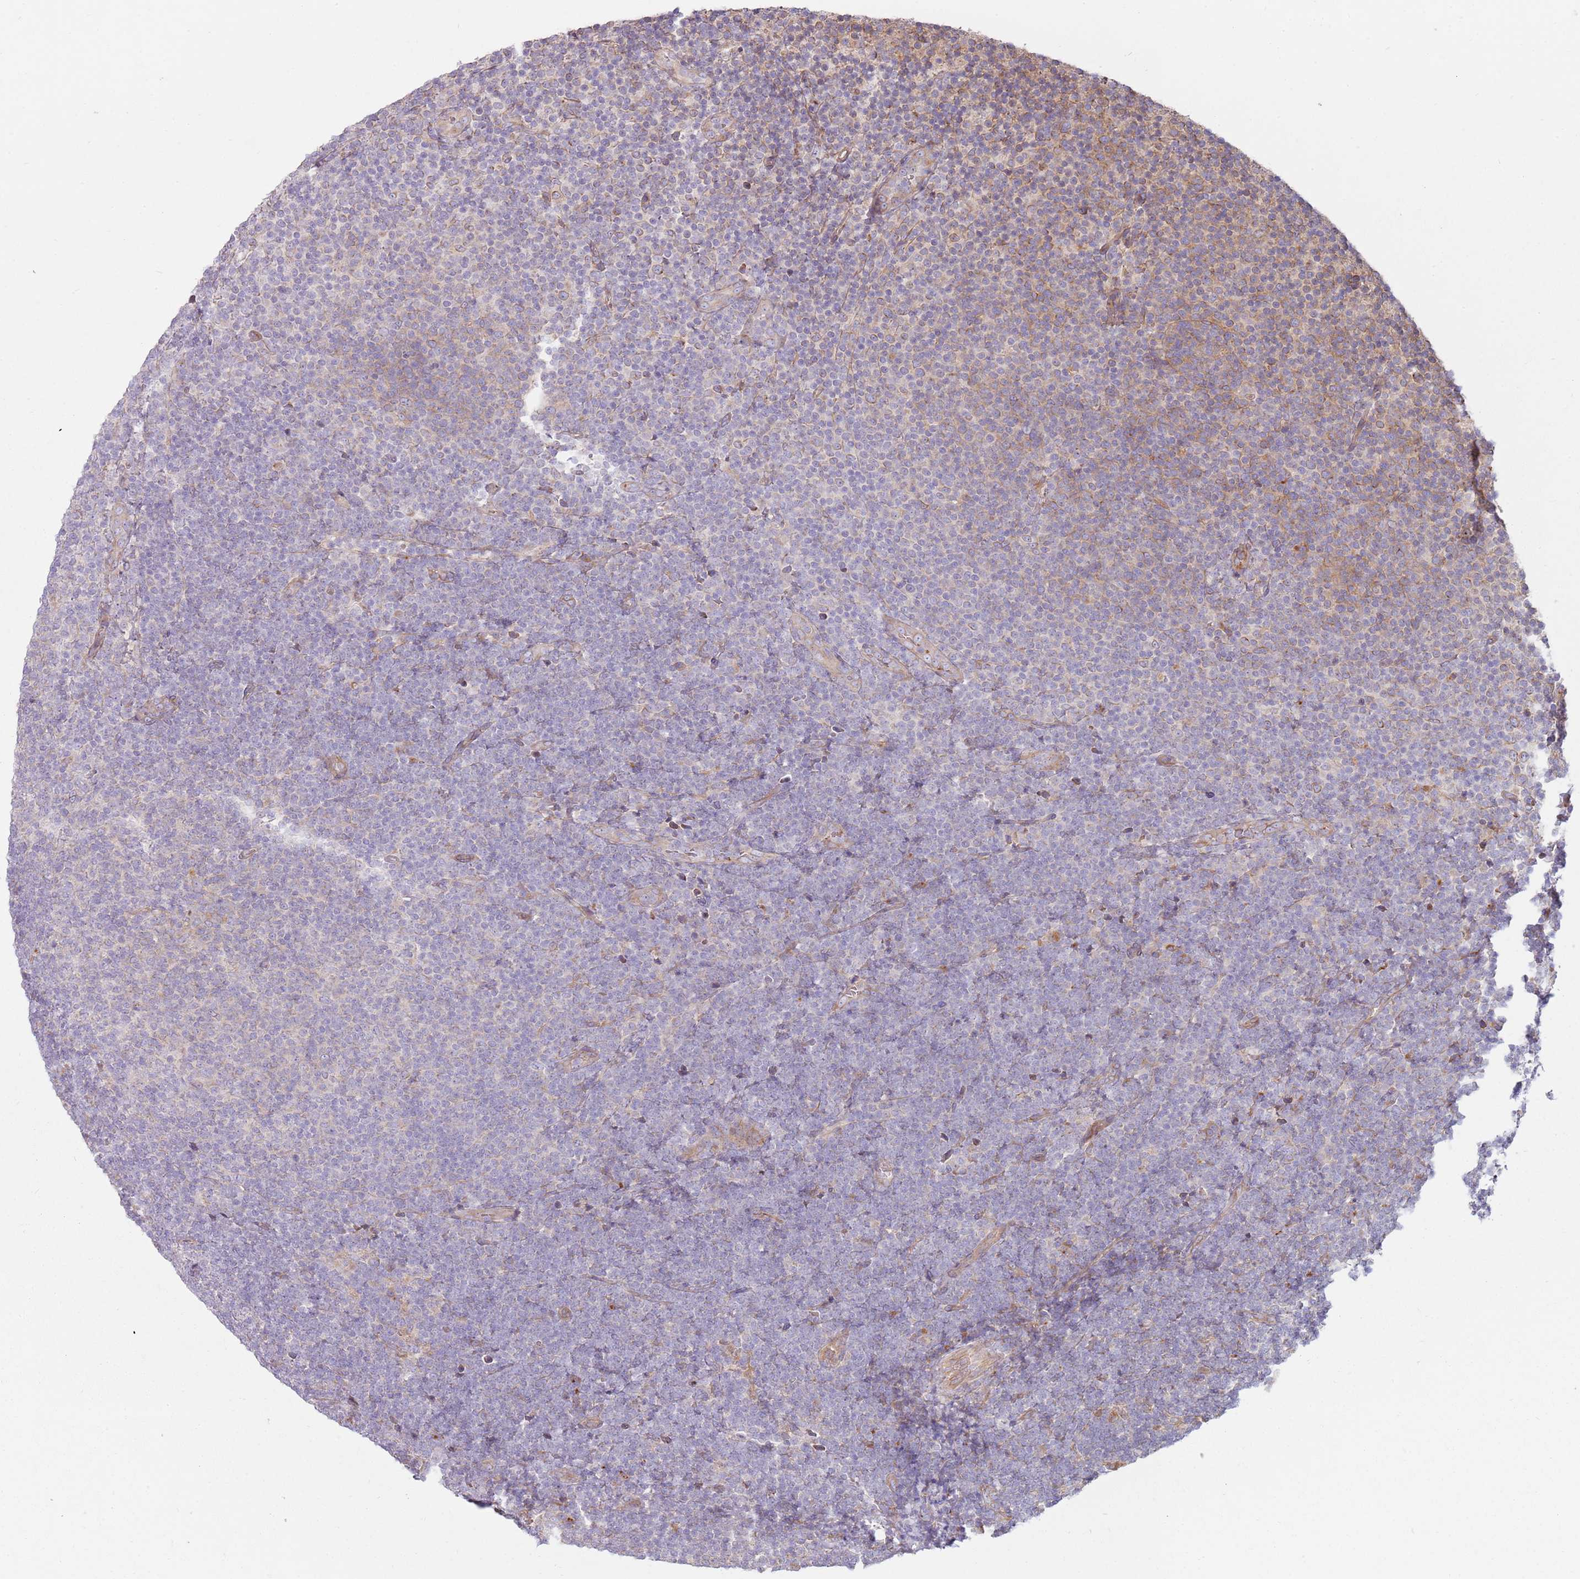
{"staining": {"intensity": "negative", "quantity": "none", "location": "none"}, "tissue": "lymphoma", "cell_type": "Tumor cells", "image_type": "cancer", "snomed": [{"axis": "morphology", "description": "Malignant lymphoma, non-Hodgkin's type, Low grade"}, {"axis": "topography", "description": "Lymph node"}], "caption": "DAB immunohistochemical staining of malignant lymphoma, non-Hodgkin's type (low-grade) demonstrates no significant staining in tumor cells. (Brightfield microscopy of DAB immunohistochemistry (IHC) at high magnification).", "gene": "EMC1", "patient": {"sex": "male", "age": 66}}